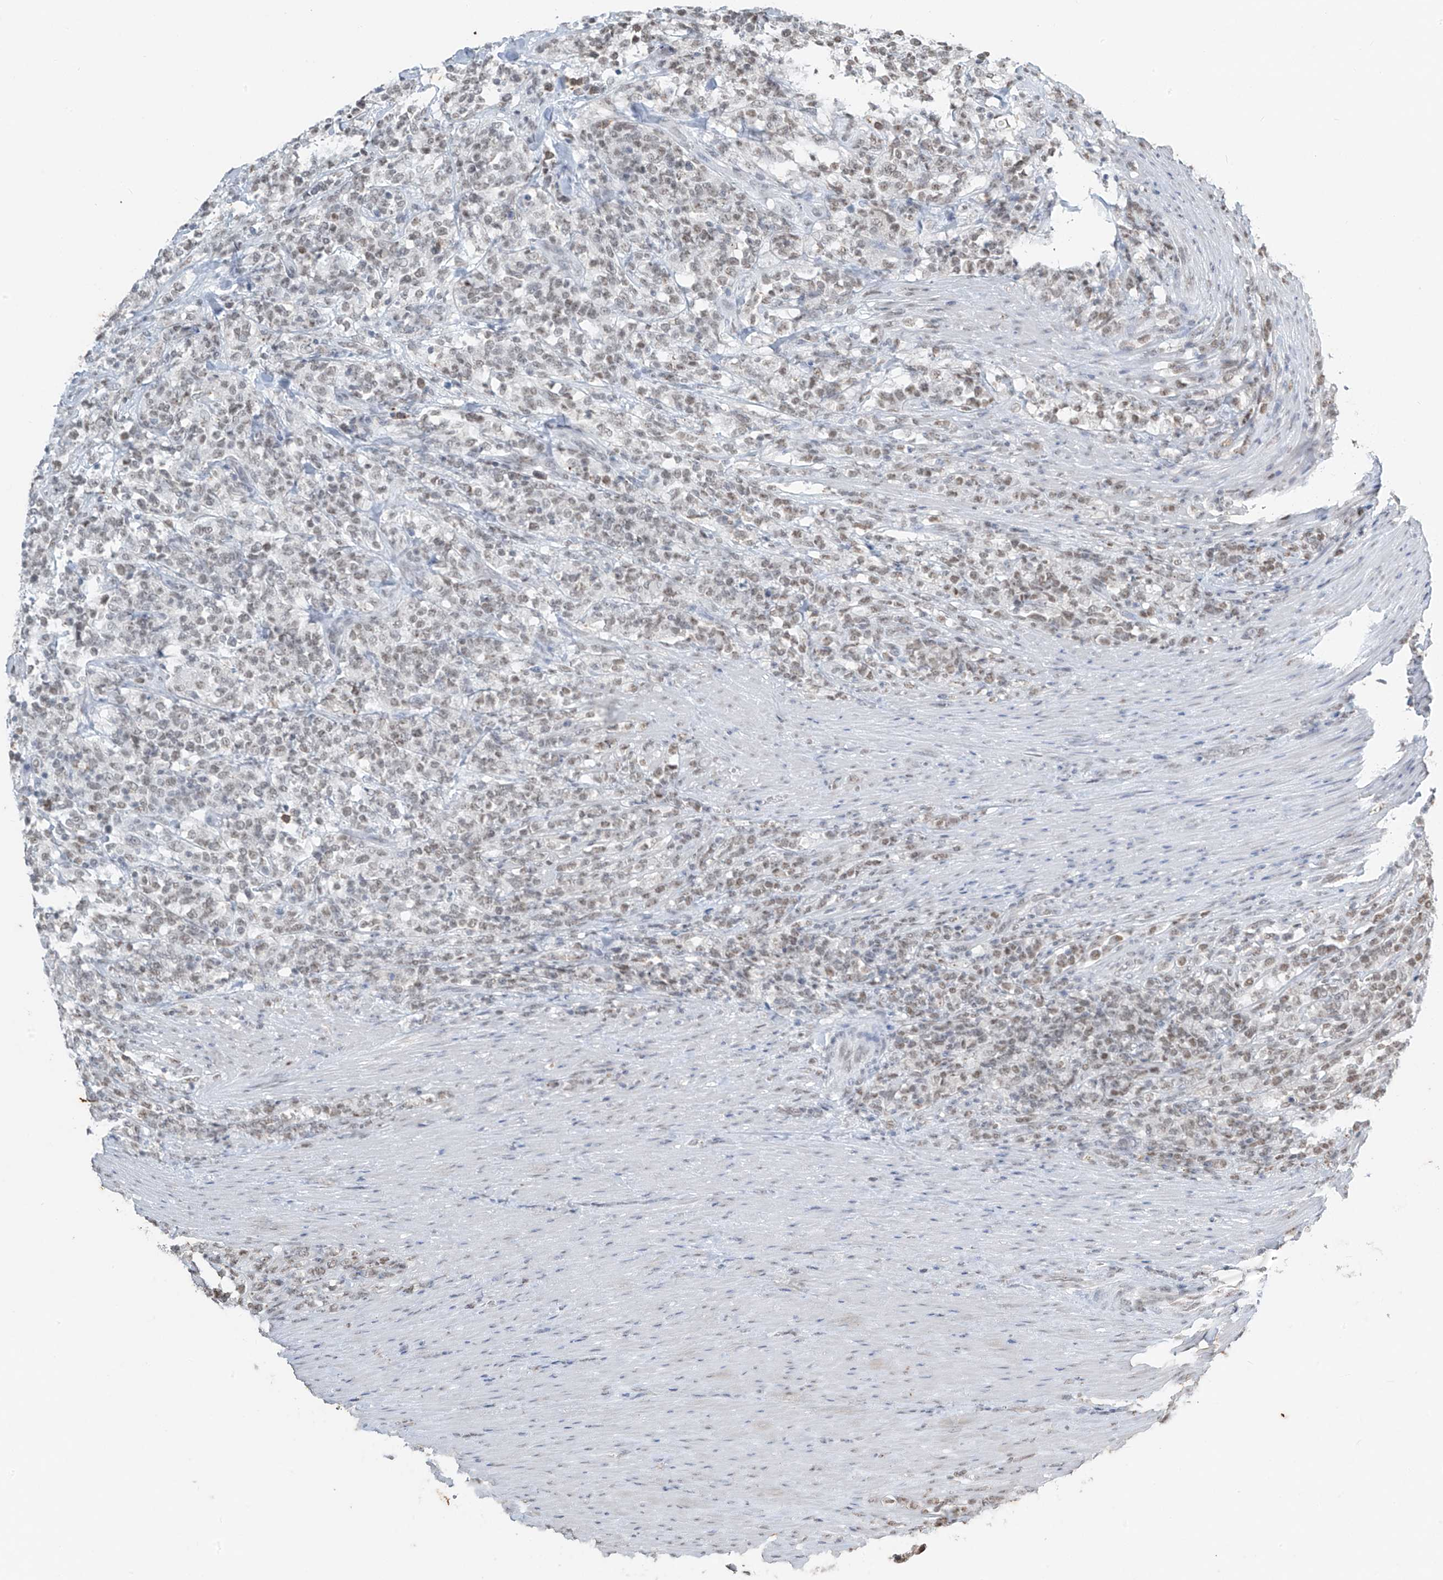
{"staining": {"intensity": "negative", "quantity": "none", "location": "none"}, "tissue": "lymphoma", "cell_type": "Tumor cells", "image_type": "cancer", "snomed": [{"axis": "morphology", "description": "Malignant lymphoma, non-Hodgkin's type, High grade"}, {"axis": "topography", "description": "Soft tissue"}], "caption": "Immunohistochemical staining of malignant lymphoma, non-Hodgkin's type (high-grade) exhibits no significant staining in tumor cells.", "gene": "TFEC", "patient": {"sex": "male", "age": 18}}